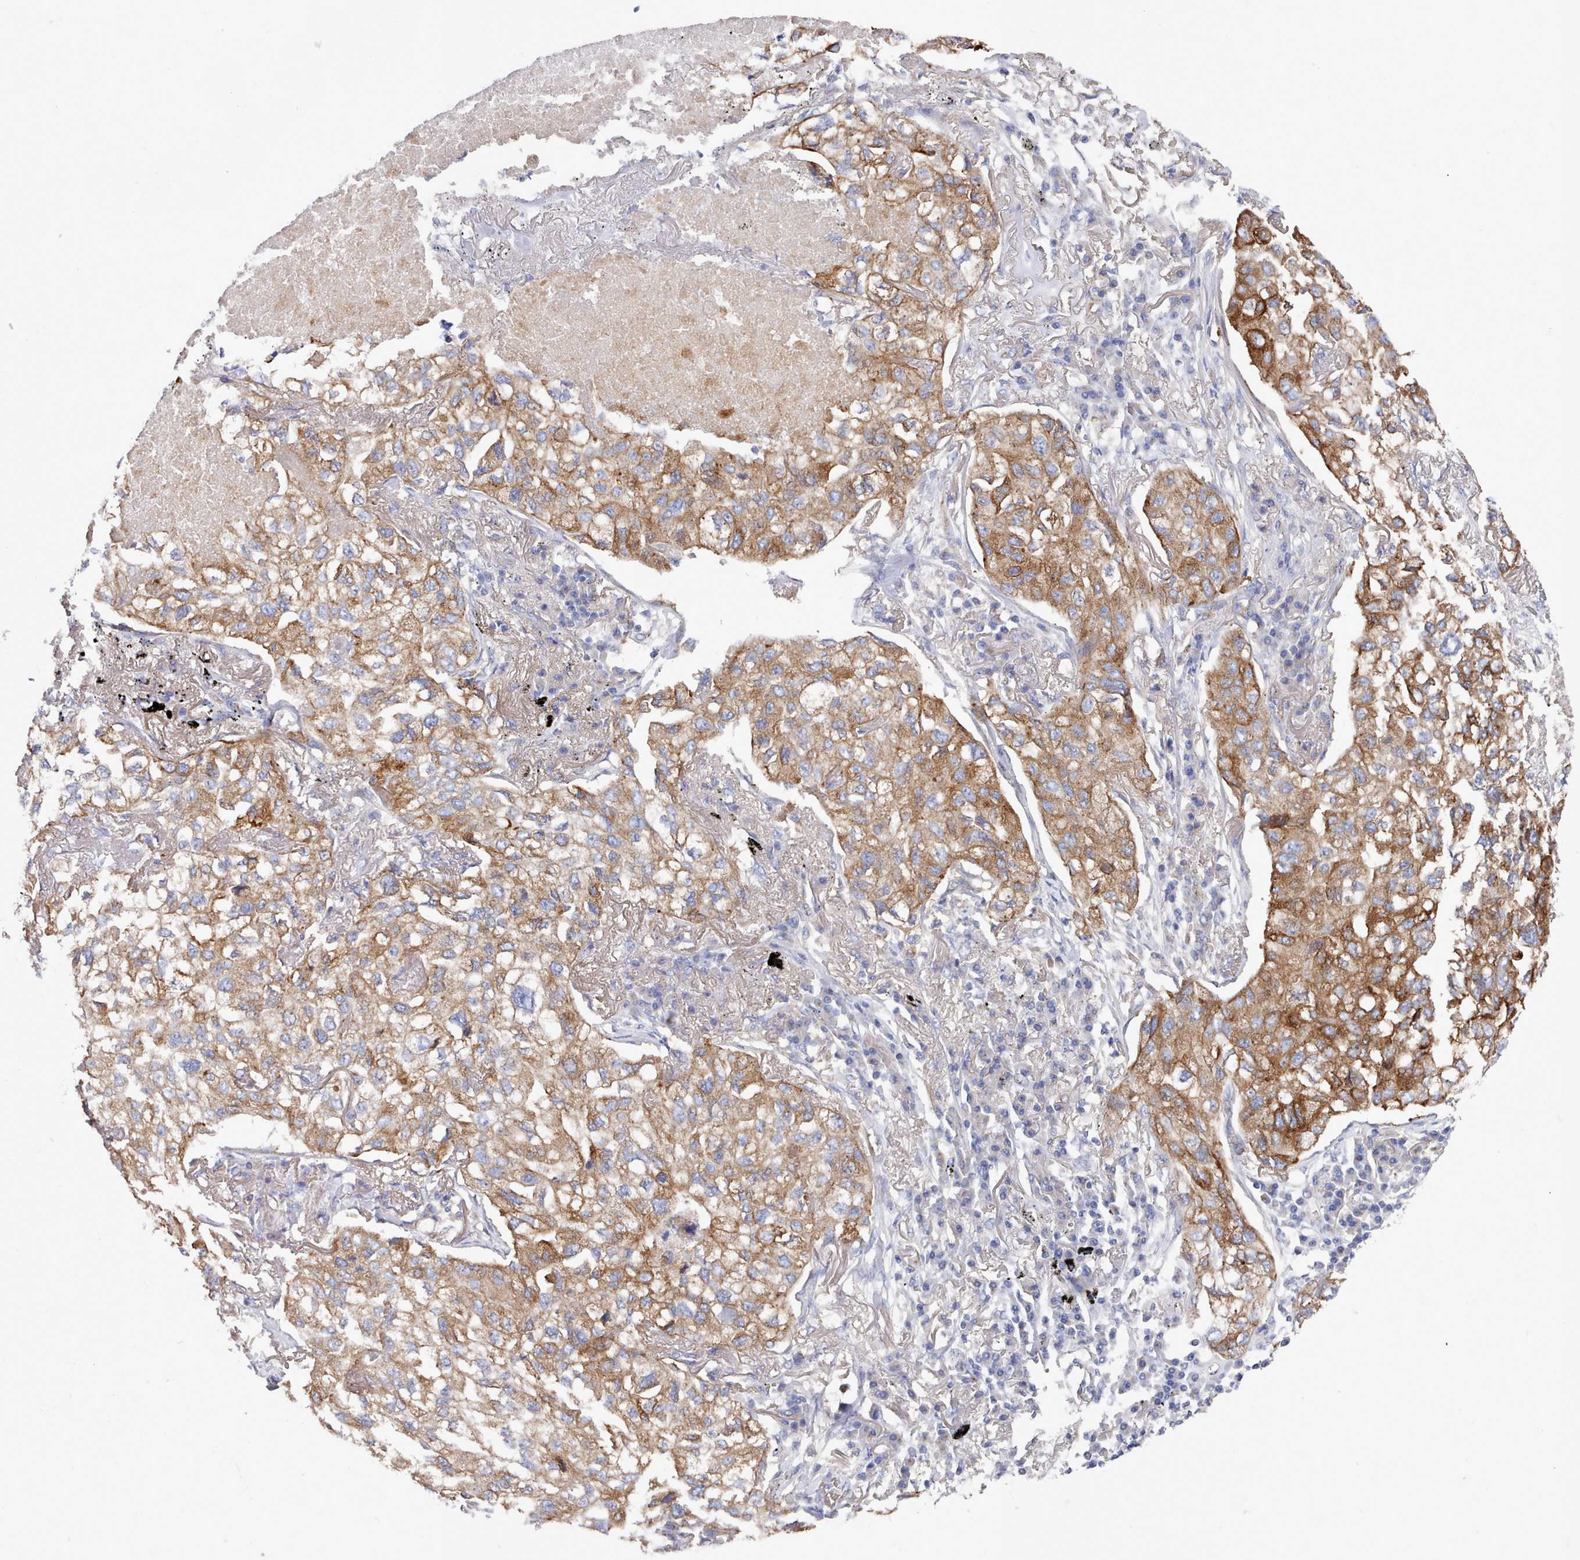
{"staining": {"intensity": "moderate", "quantity": ">75%", "location": "cytoplasmic/membranous"}, "tissue": "lung cancer", "cell_type": "Tumor cells", "image_type": "cancer", "snomed": [{"axis": "morphology", "description": "Adenocarcinoma, NOS"}, {"axis": "topography", "description": "Lung"}], "caption": "A brown stain highlights moderate cytoplasmic/membranous positivity of a protein in adenocarcinoma (lung) tumor cells. (Brightfield microscopy of DAB IHC at high magnification).", "gene": "PDE4C", "patient": {"sex": "male", "age": 65}}